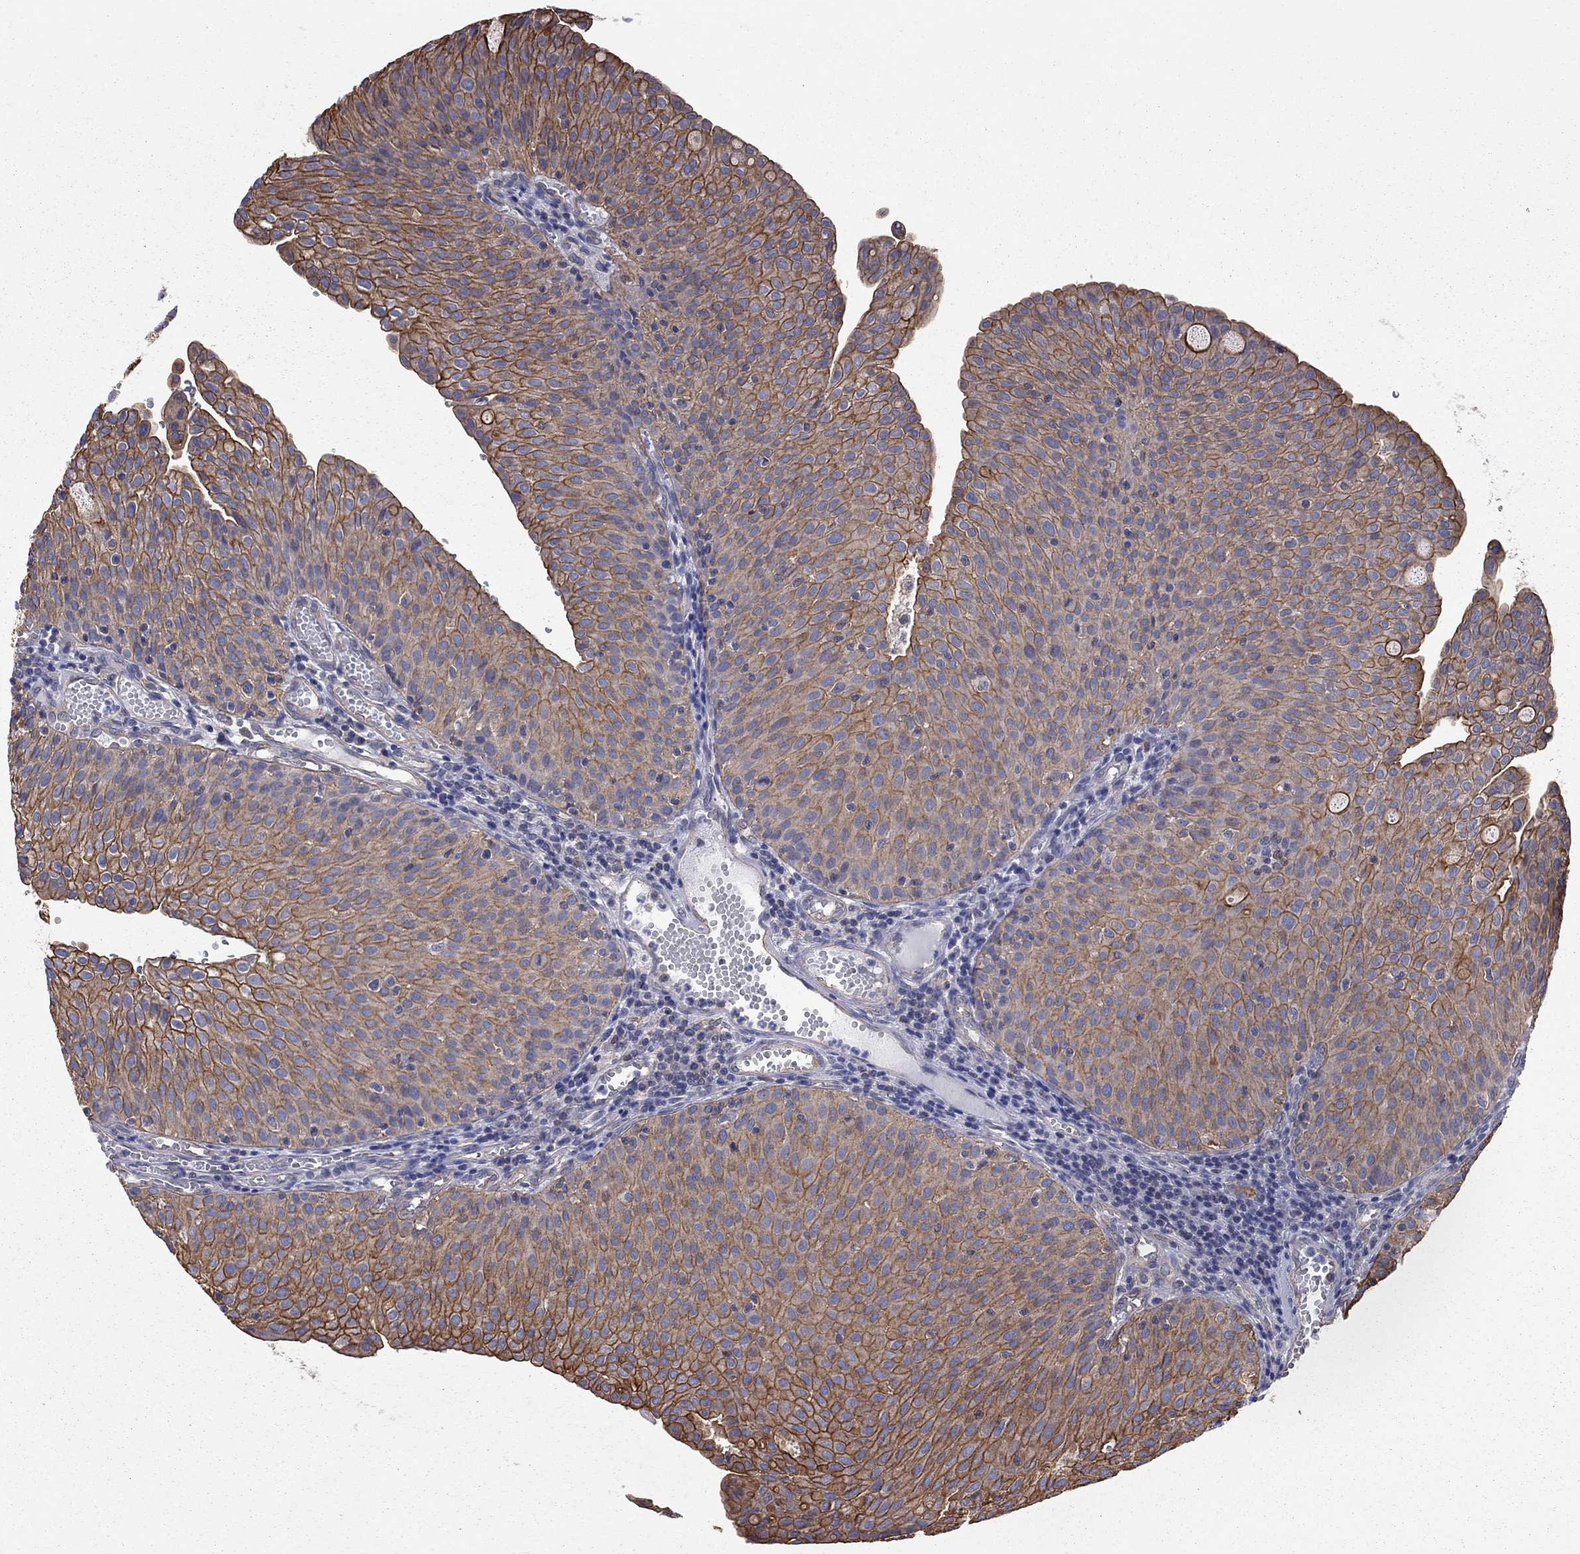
{"staining": {"intensity": "strong", "quantity": ">75%", "location": "cytoplasmic/membranous"}, "tissue": "urothelial cancer", "cell_type": "Tumor cells", "image_type": "cancer", "snomed": [{"axis": "morphology", "description": "Urothelial carcinoma, Low grade"}, {"axis": "topography", "description": "Urinary bladder"}], "caption": "An immunohistochemistry histopathology image of neoplastic tissue is shown. Protein staining in brown labels strong cytoplasmic/membranous positivity in urothelial carcinoma (low-grade) within tumor cells.", "gene": "BICDL2", "patient": {"sex": "male", "age": 54}}